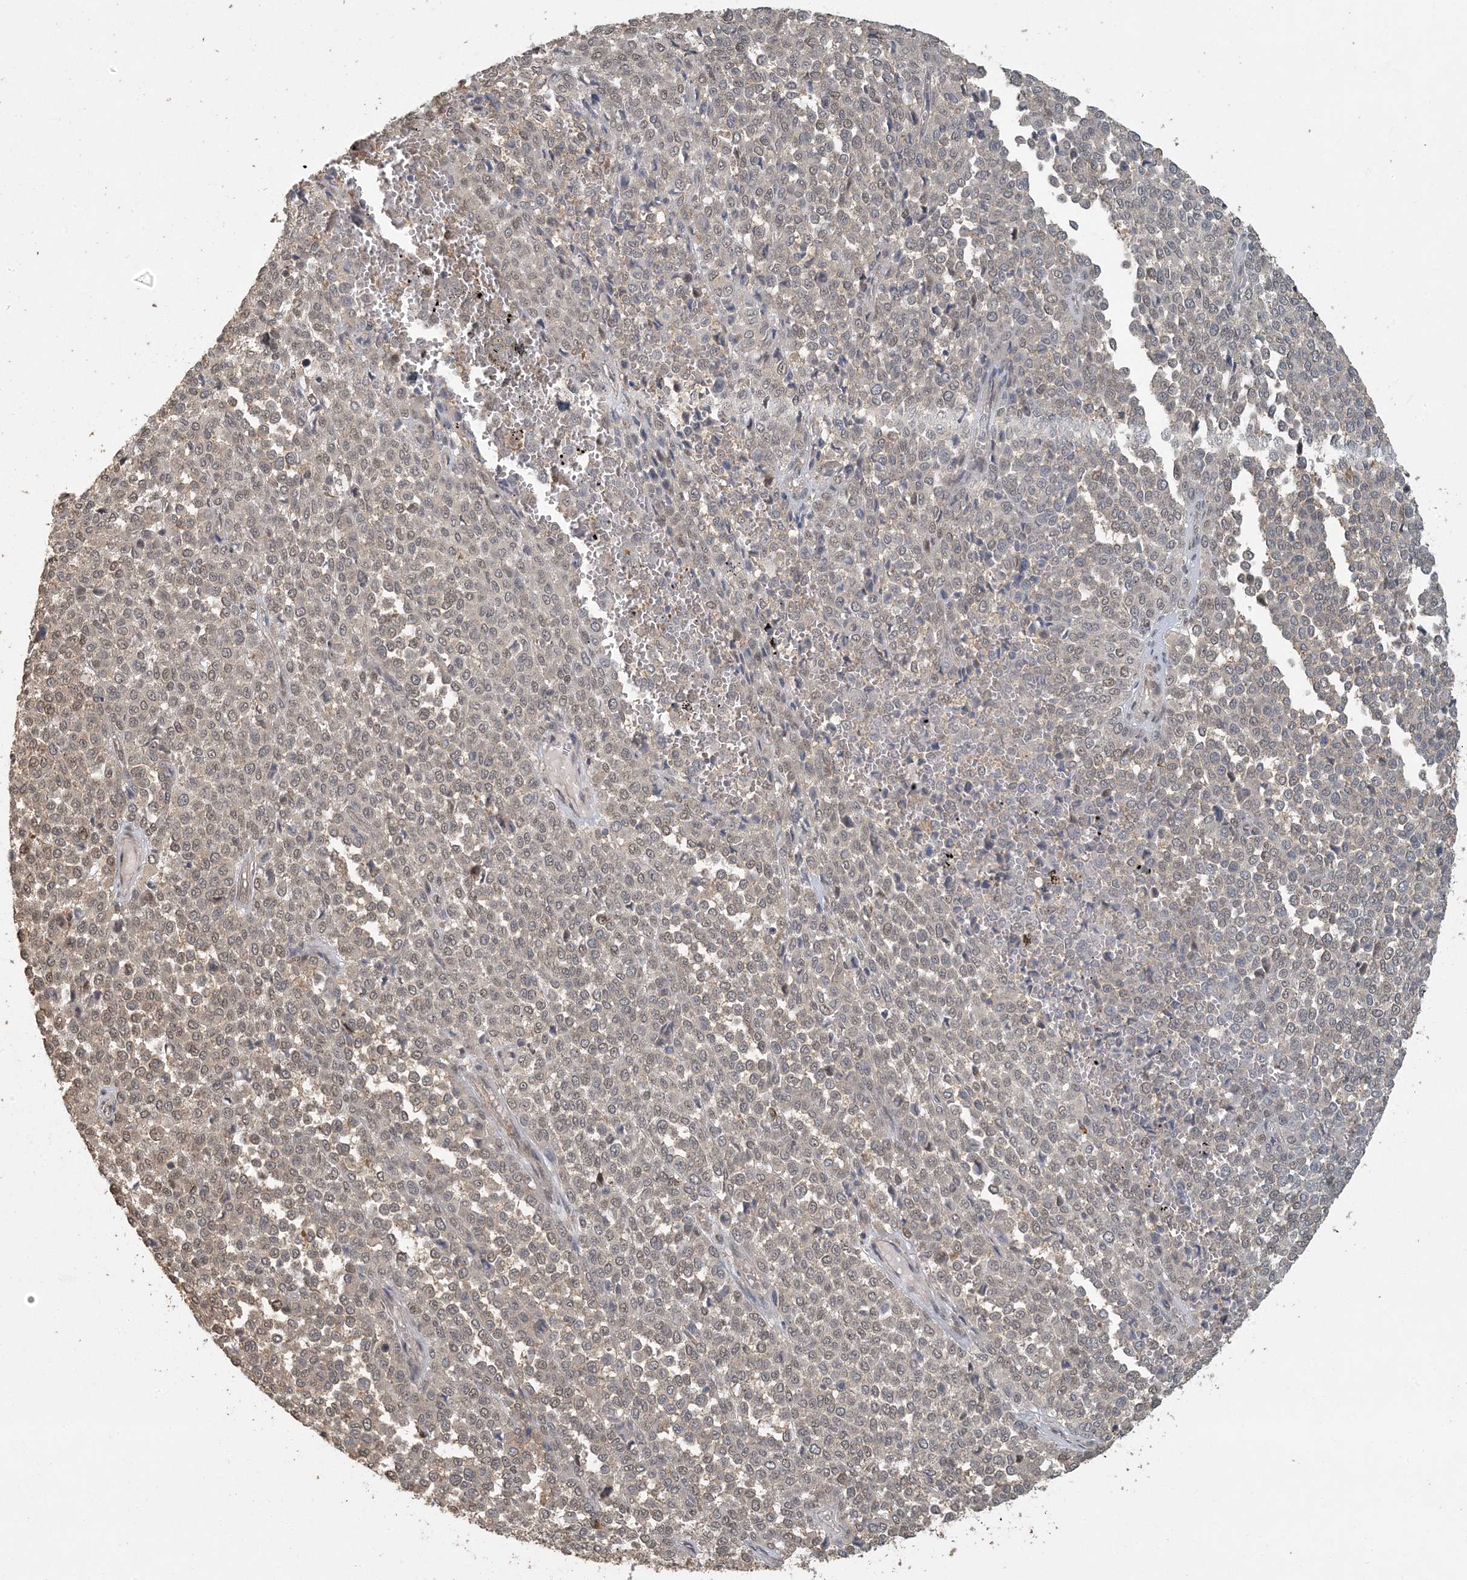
{"staining": {"intensity": "weak", "quantity": "<25%", "location": "cytoplasmic/membranous,nuclear"}, "tissue": "melanoma", "cell_type": "Tumor cells", "image_type": "cancer", "snomed": [{"axis": "morphology", "description": "Malignant melanoma, Metastatic site"}, {"axis": "topography", "description": "Pancreas"}], "caption": "Immunohistochemistry image of neoplastic tissue: melanoma stained with DAB (3,3'-diaminobenzidine) exhibits no significant protein expression in tumor cells. Brightfield microscopy of IHC stained with DAB (3,3'-diaminobenzidine) (brown) and hematoxylin (blue), captured at high magnification.", "gene": "AK9", "patient": {"sex": "female", "age": 30}}